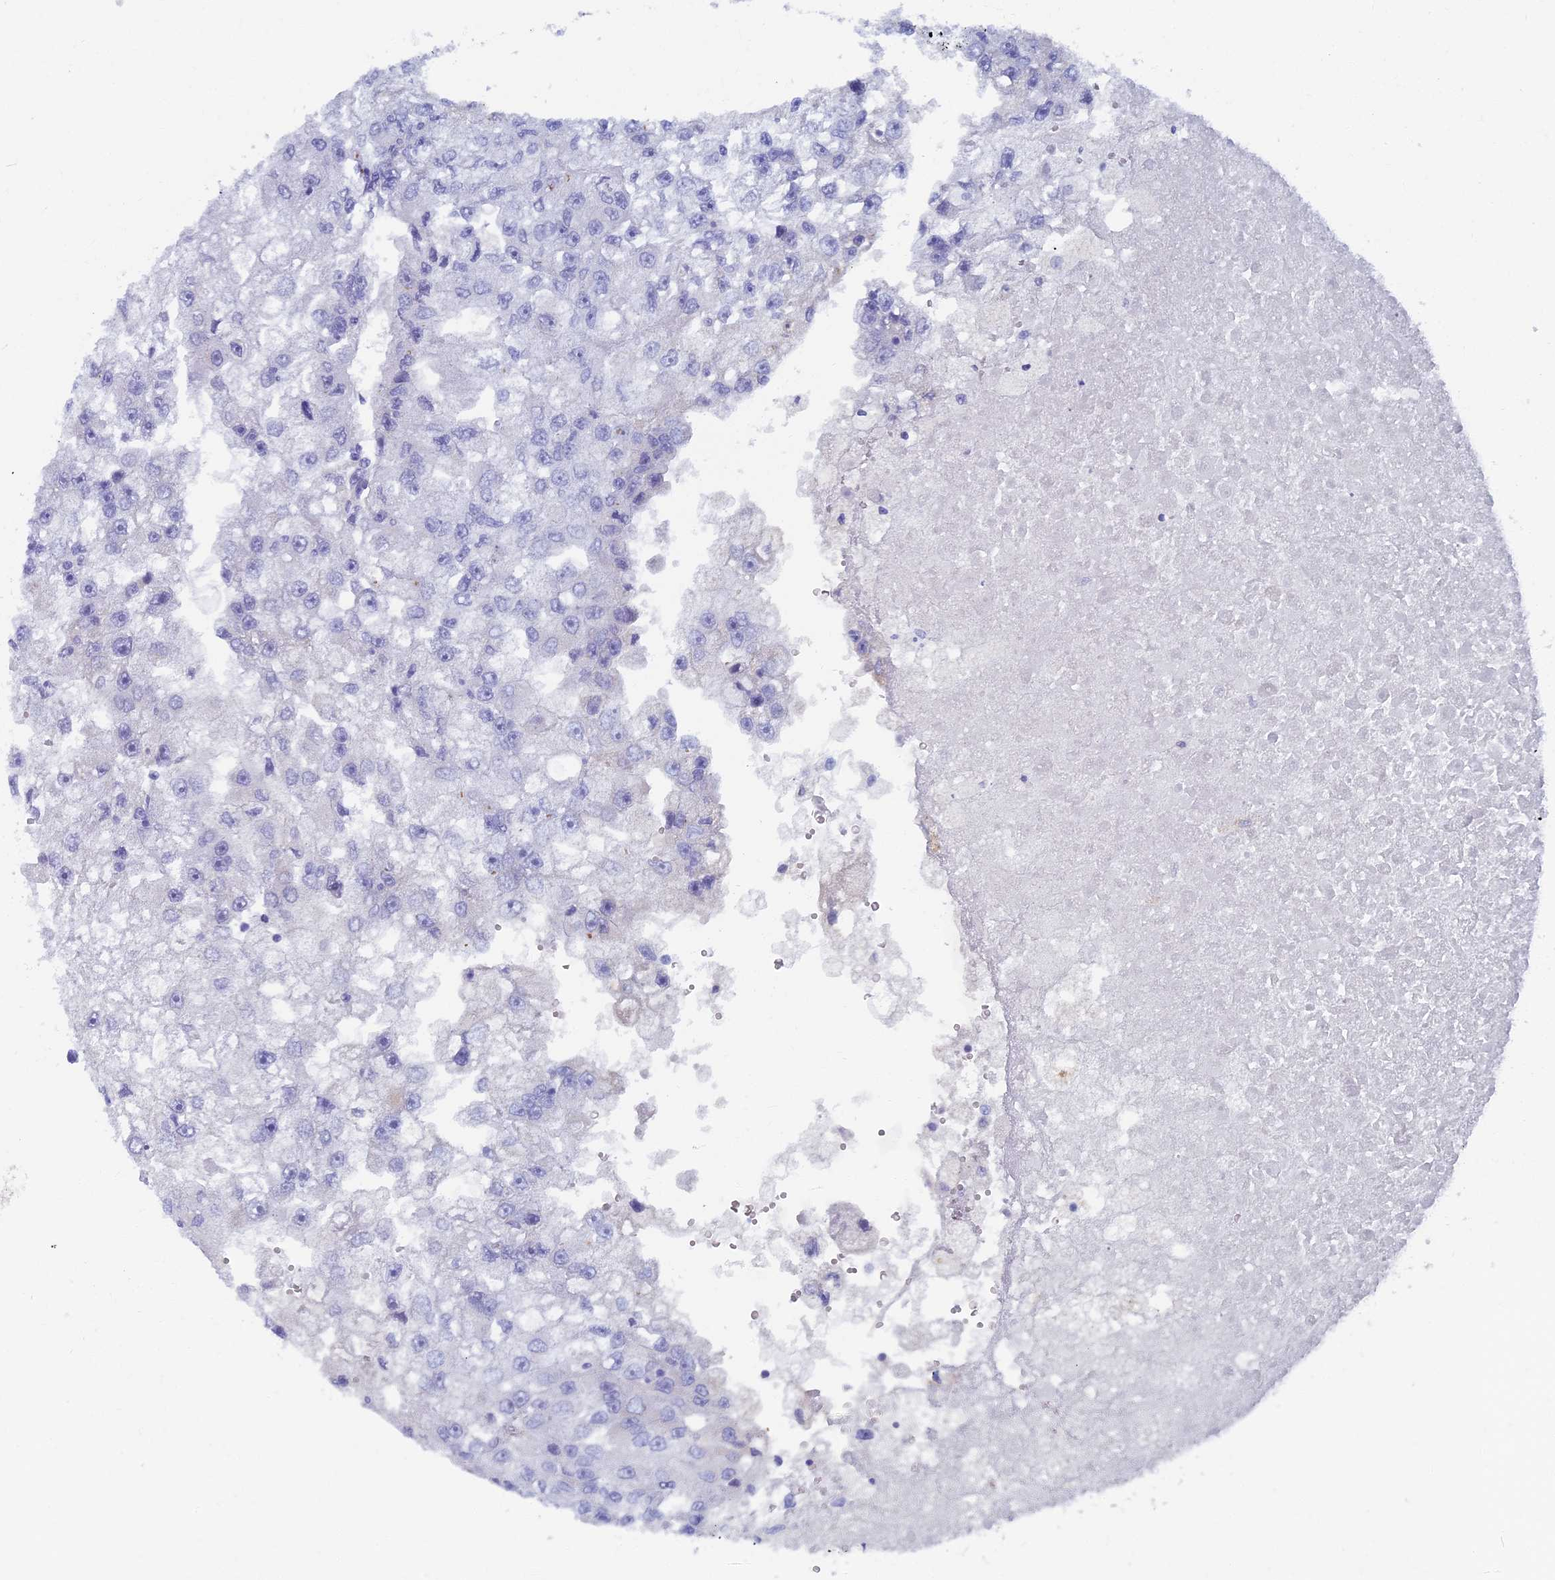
{"staining": {"intensity": "negative", "quantity": "none", "location": "none"}, "tissue": "renal cancer", "cell_type": "Tumor cells", "image_type": "cancer", "snomed": [{"axis": "morphology", "description": "Adenocarcinoma, NOS"}, {"axis": "topography", "description": "Kidney"}], "caption": "Human adenocarcinoma (renal) stained for a protein using immunohistochemistry (IHC) exhibits no expression in tumor cells.", "gene": "OAT", "patient": {"sex": "male", "age": 63}}